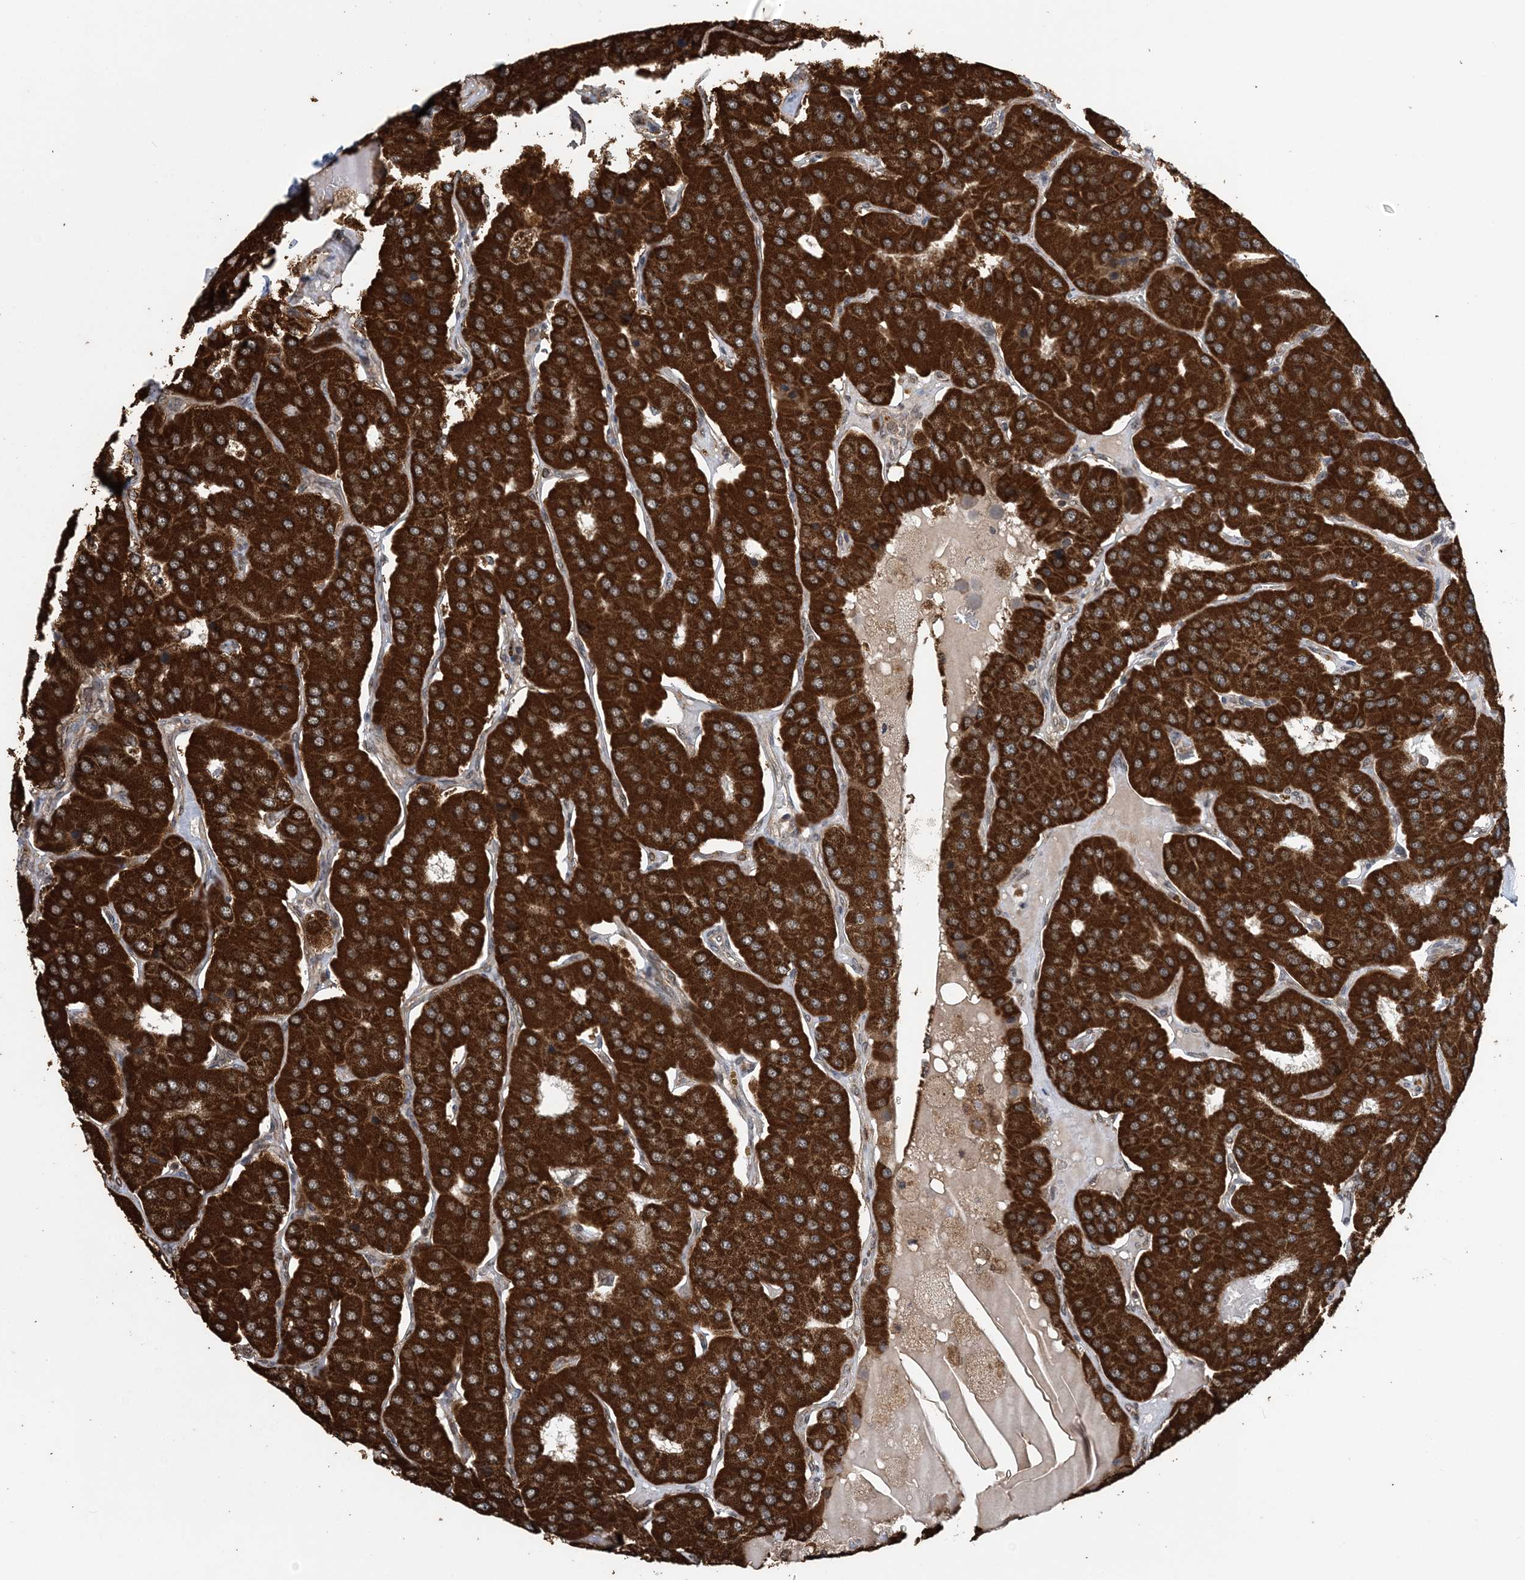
{"staining": {"intensity": "strong", "quantity": ">75%", "location": "cytoplasmic/membranous"}, "tissue": "parathyroid gland", "cell_type": "Glandular cells", "image_type": "normal", "snomed": [{"axis": "morphology", "description": "Normal tissue, NOS"}, {"axis": "morphology", "description": "Adenoma, NOS"}, {"axis": "topography", "description": "Parathyroid gland"}], "caption": "Strong cytoplasmic/membranous protein expression is appreciated in approximately >75% of glandular cells in parathyroid gland.", "gene": "PCBP1", "patient": {"sex": "female", "age": 86}}